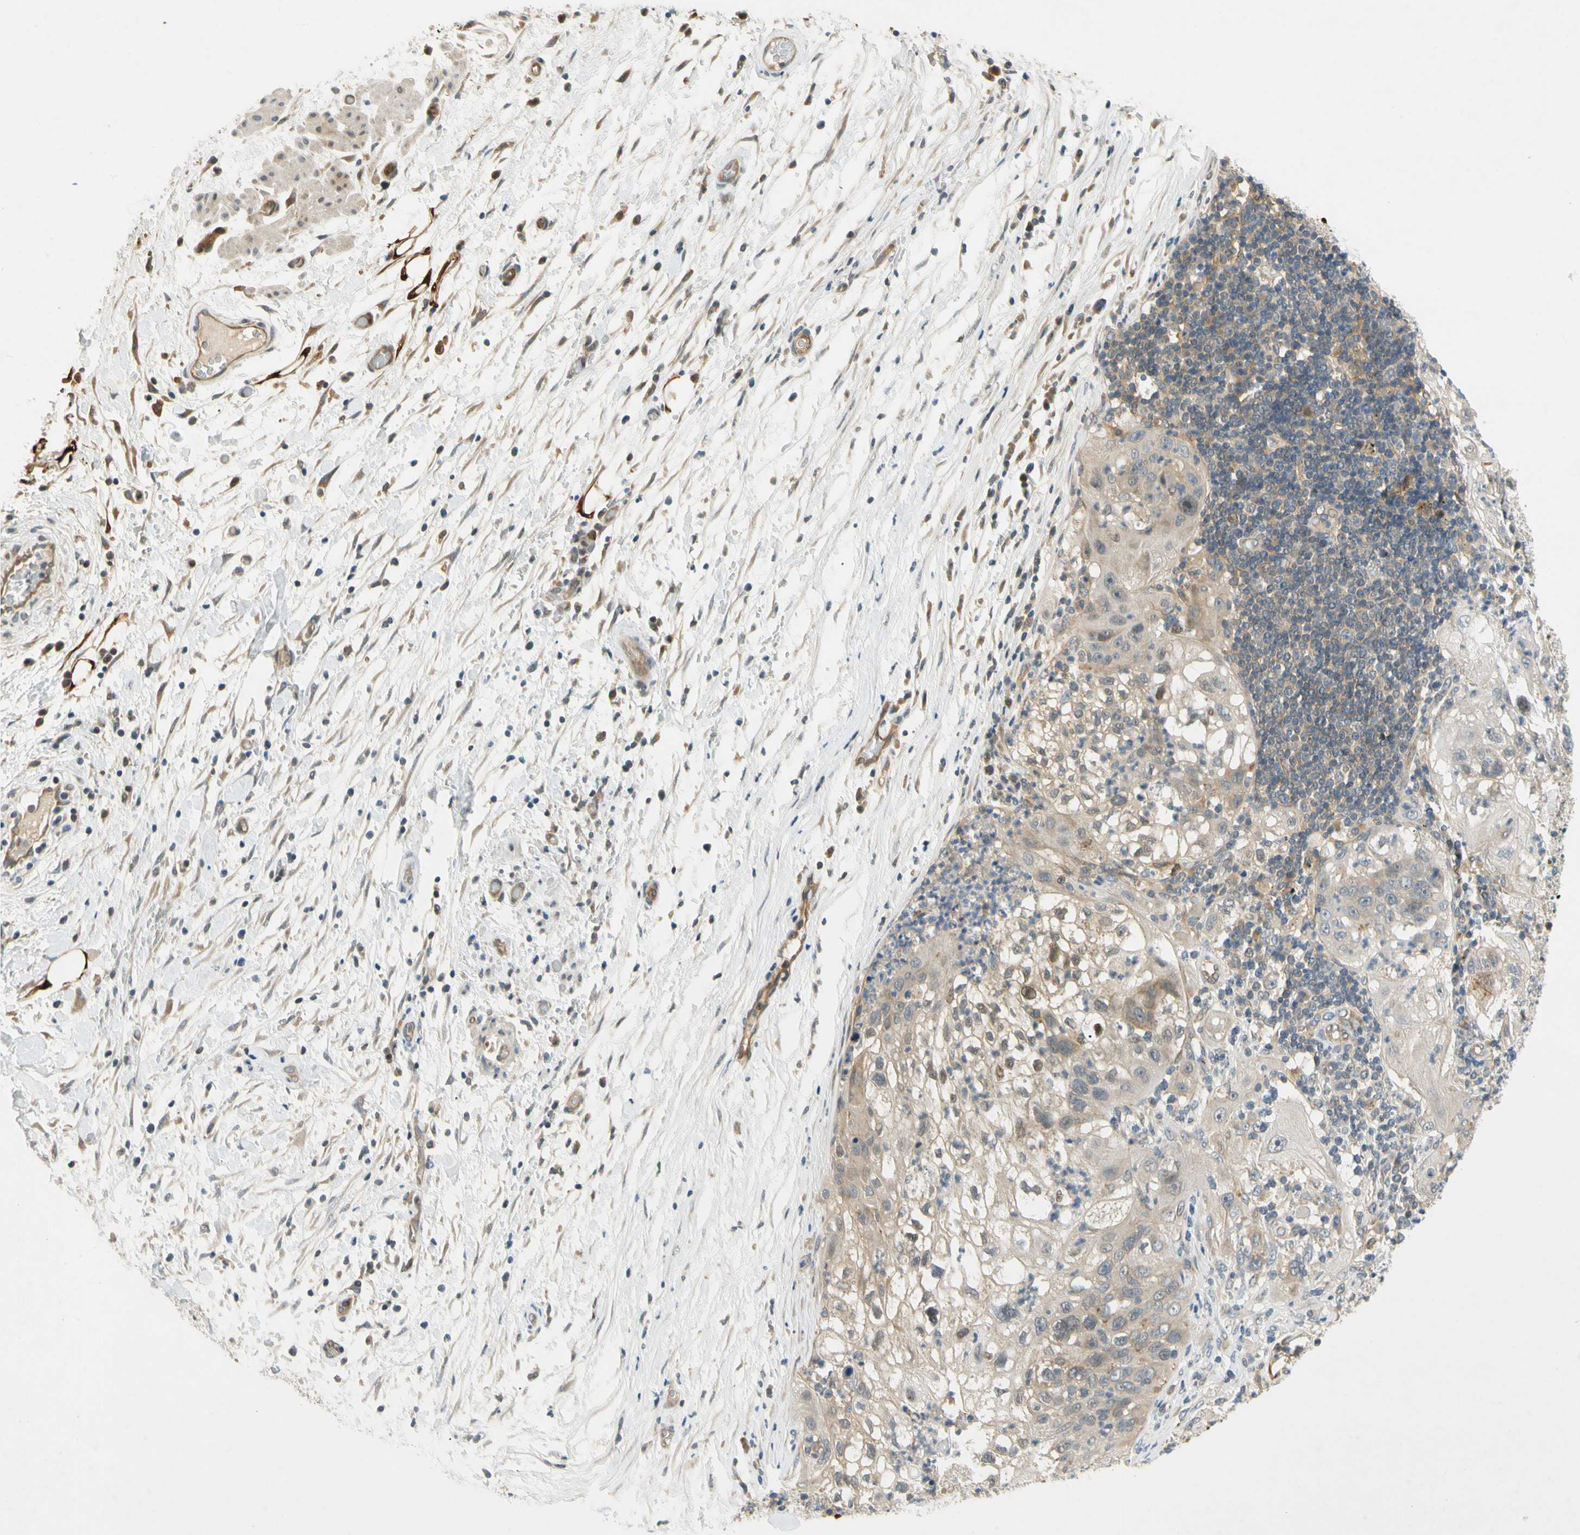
{"staining": {"intensity": "weak", "quantity": ">75%", "location": "cytoplasmic/membranous"}, "tissue": "lung cancer", "cell_type": "Tumor cells", "image_type": "cancer", "snomed": [{"axis": "morphology", "description": "Inflammation, NOS"}, {"axis": "morphology", "description": "Squamous cell carcinoma, NOS"}, {"axis": "topography", "description": "Lymph node"}, {"axis": "topography", "description": "Soft tissue"}, {"axis": "topography", "description": "Lung"}], "caption": "A micrograph of human lung squamous cell carcinoma stained for a protein shows weak cytoplasmic/membranous brown staining in tumor cells. The staining was performed using DAB, with brown indicating positive protein expression. Nuclei are stained blue with hematoxylin.", "gene": "GATD1", "patient": {"sex": "male", "age": 66}}